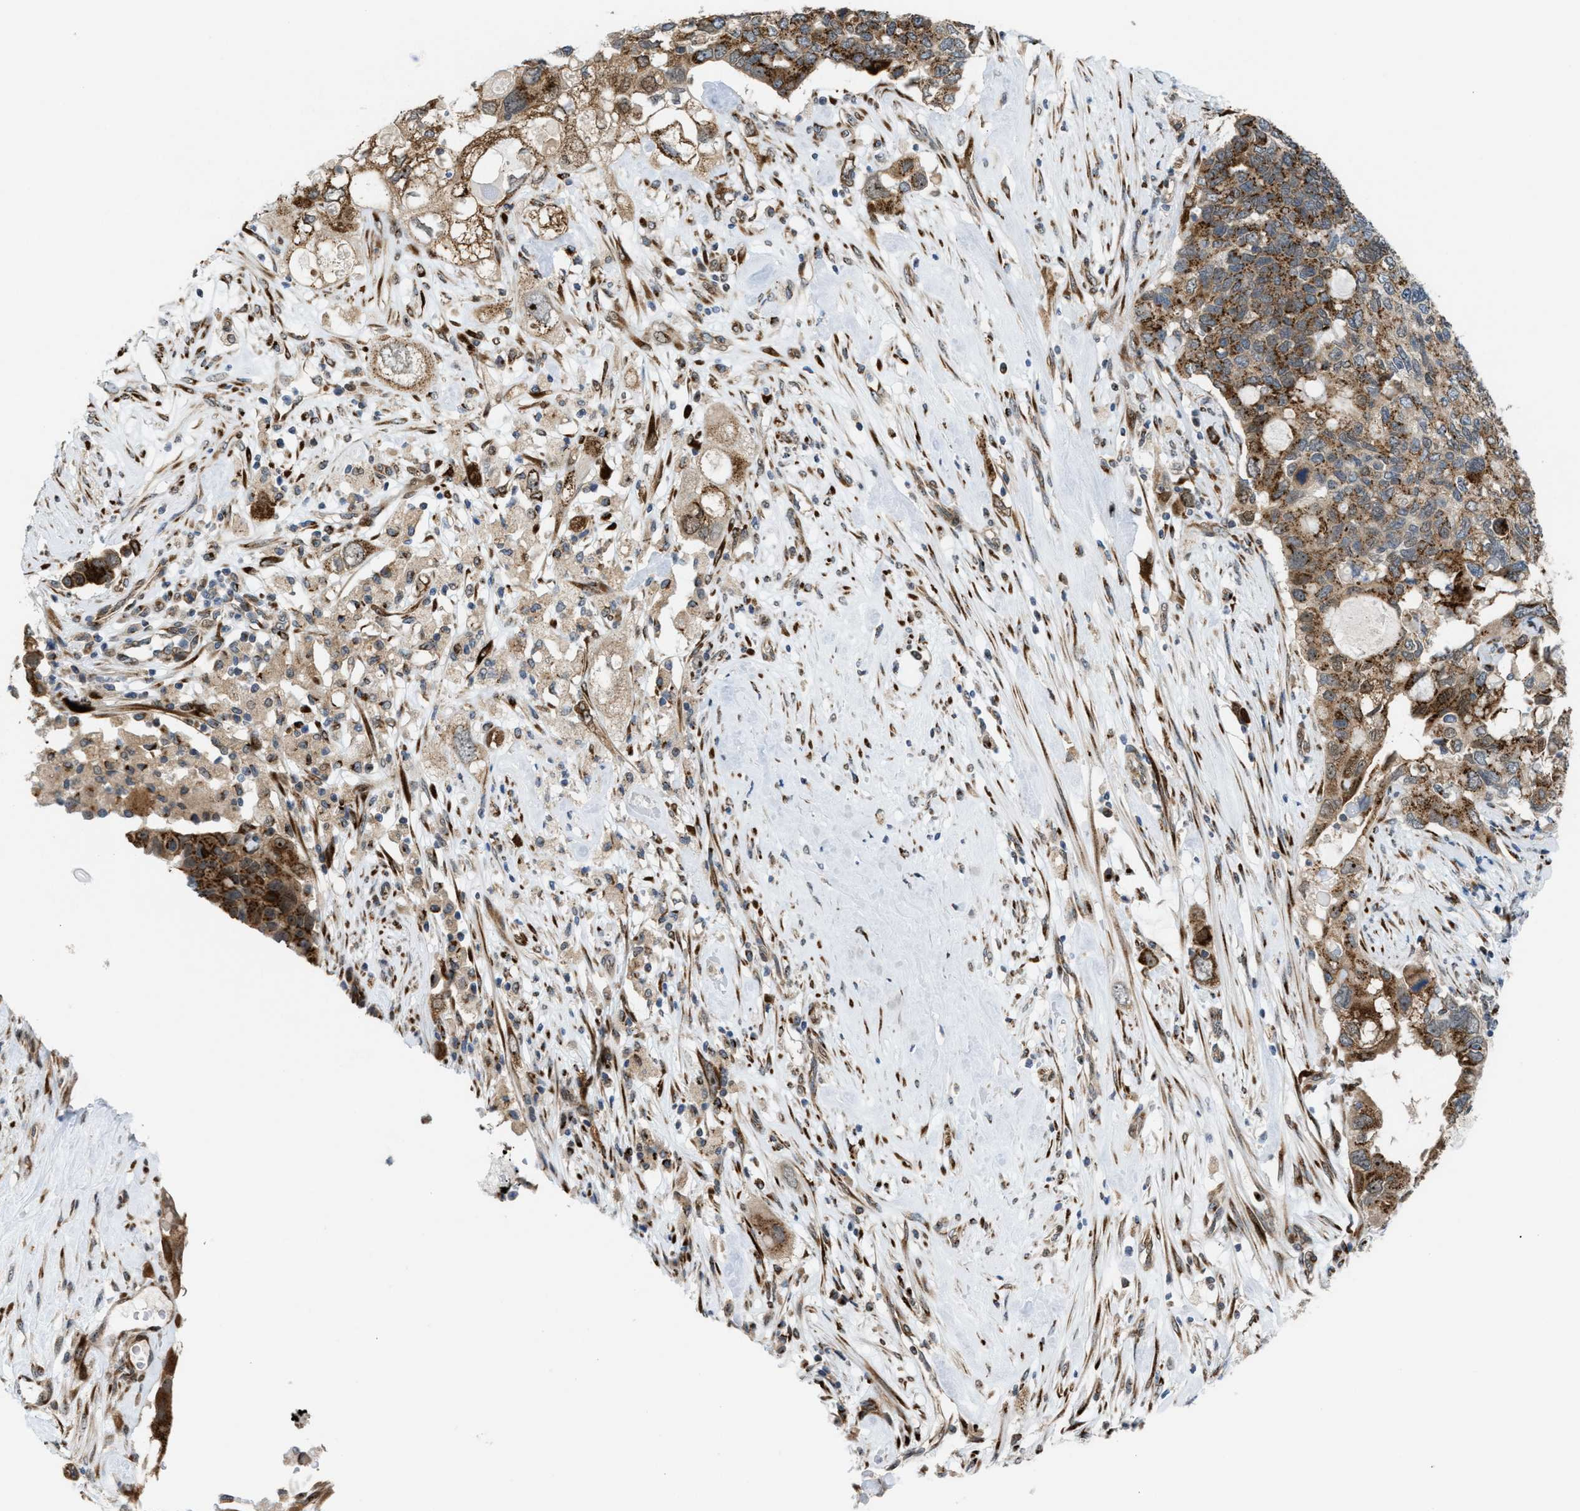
{"staining": {"intensity": "moderate", "quantity": ">75%", "location": "cytoplasmic/membranous"}, "tissue": "pancreatic cancer", "cell_type": "Tumor cells", "image_type": "cancer", "snomed": [{"axis": "morphology", "description": "Adenocarcinoma, NOS"}, {"axis": "topography", "description": "Pancreas"}], "caption": "There is medium levels of moderate cytoplasmic/membranous expression in tumor cells of pancreatic cancer (adenocarcinoma), as demonstrated by immunohistochemical staining (brown color).", "gene": "SLC38A10", "patient": {"sex": "female", "age": 56}}